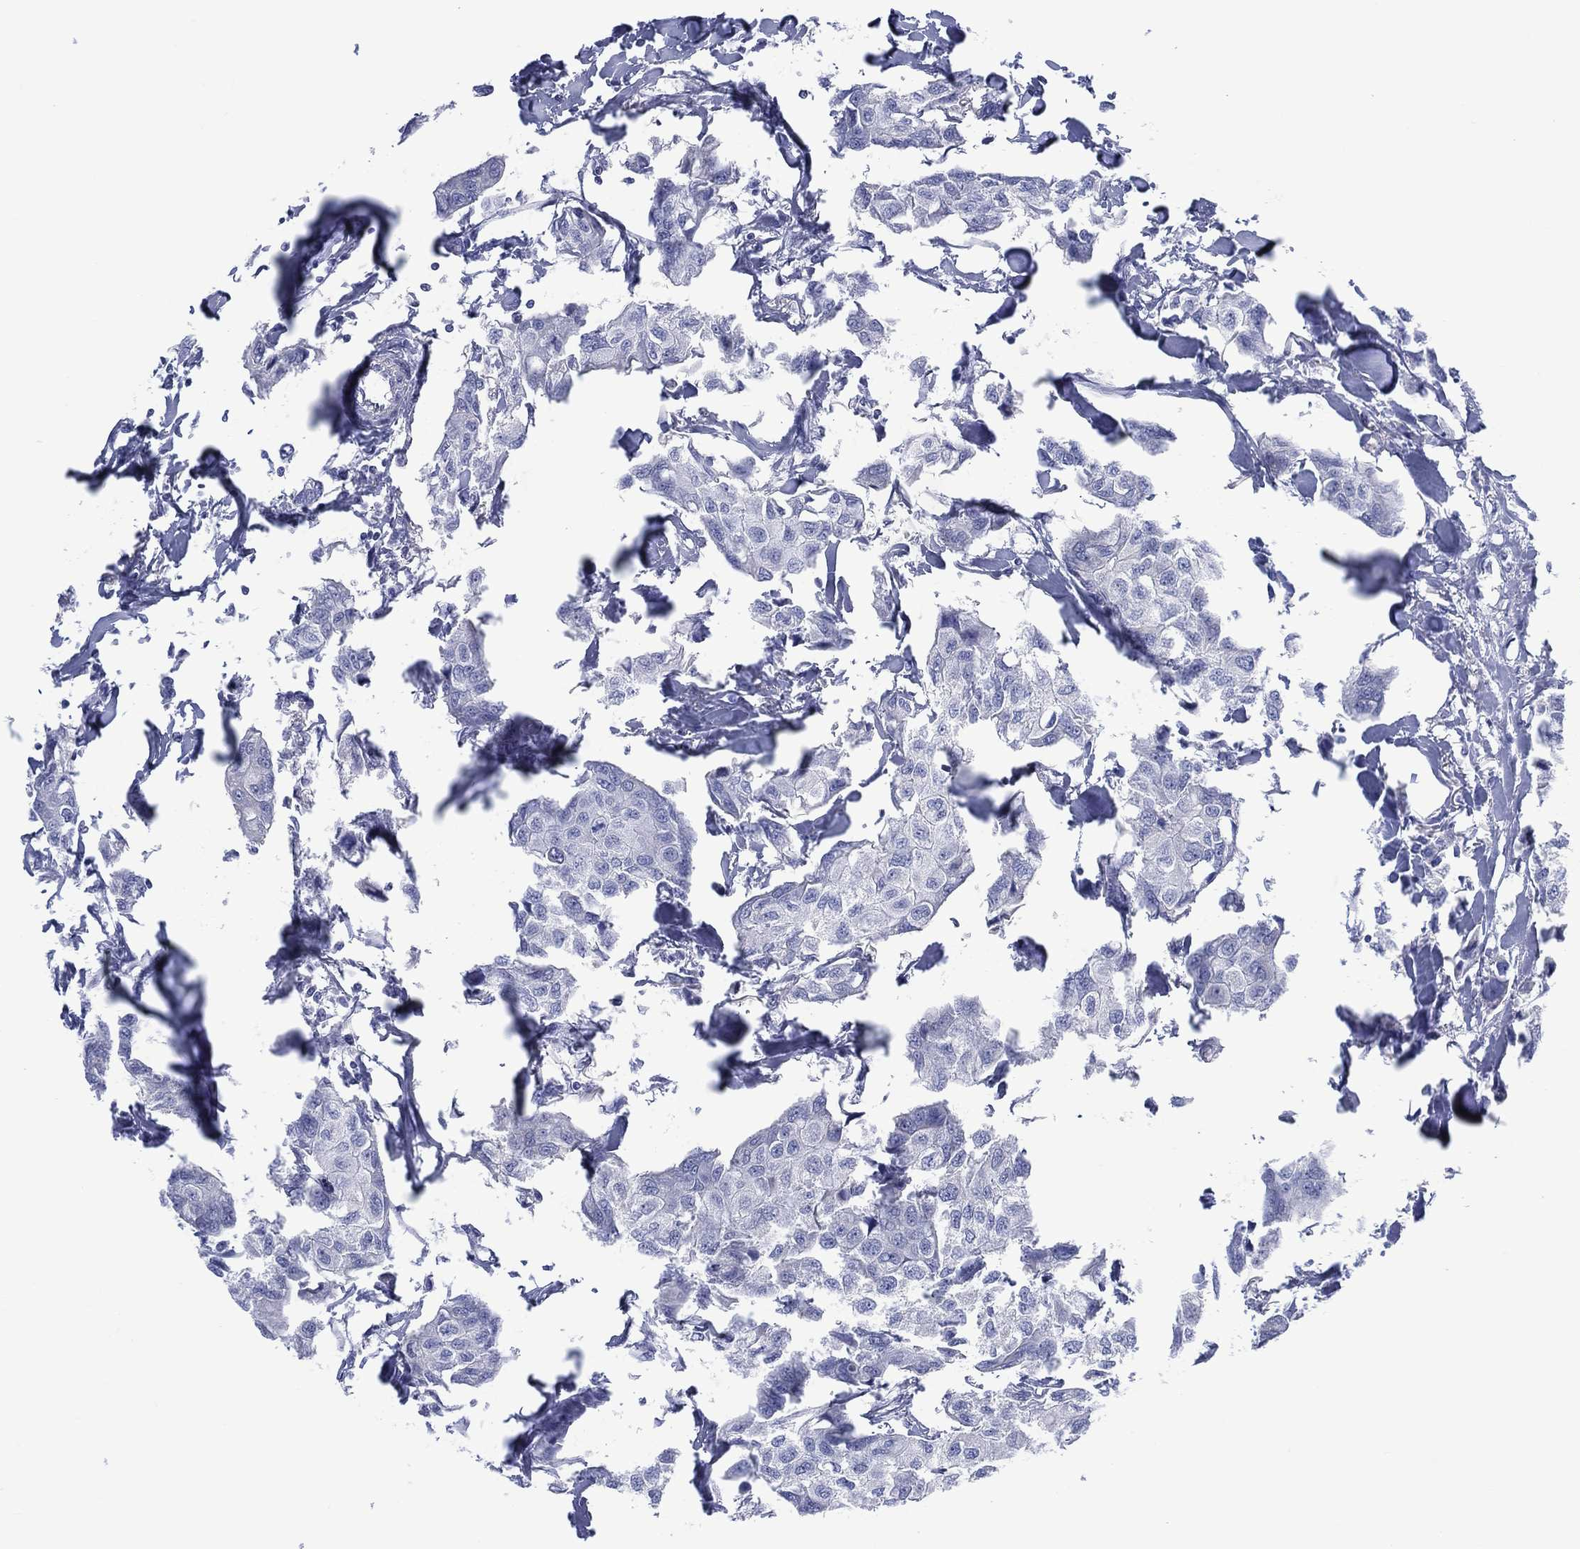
{"staining": {"intensity": "negative", "quantity": "none", "location": "none"}, "tissue": "breast cancer", "cell_type": "Tumor cells", "image_type": "cancer", "snomed": [{"axis": "morphology", "description": "Duct carcinoma"}, {"axis": "topography", "description": "Breast"}], "caption": "Tumor cells are negative for protein expression in human breast cancer.", "gene": "DDI1", "patient": {"sex": "female", "age": 80}}